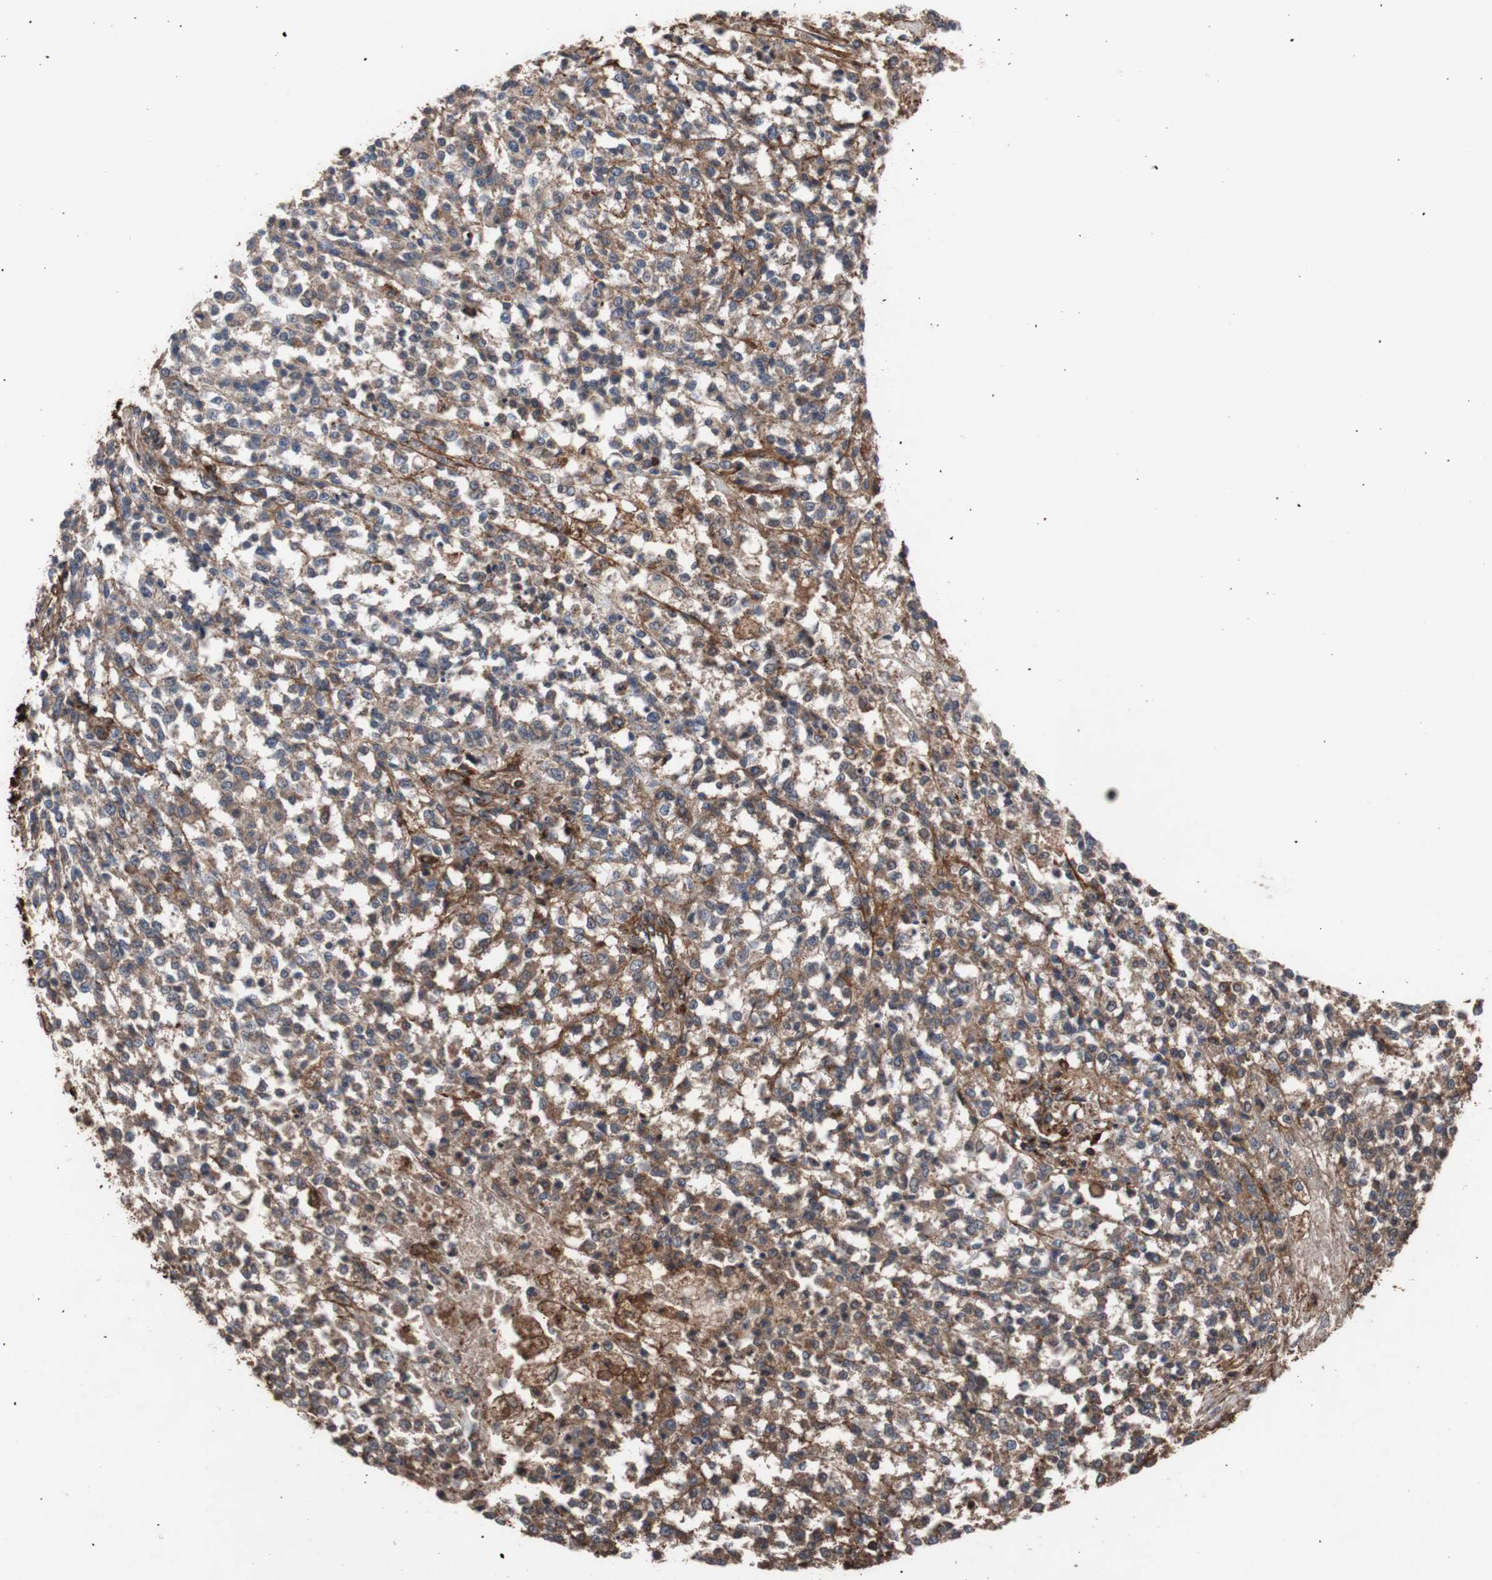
{"staining": {"intensity": "moderate", "quantity": ">75%", "location": "cytoplasmic/membranous"}, "tissue": "testis cancer", "cell_type": "Tumor cells", "image_type": "cancer", "snomed": [{"axis": "morphology", "description": "Seminoma, NOS"}, {"axis": "topography", "description": "Testis"}], "caption": "Immunohistochemical staining of testis cancer shows medium levels of moderate cytoplasmic/membranous expression in approximately >75% of tumor cells. (Brightfield microscopy of DAB IHC at high magnification).", "gene": "COL6A2", "patient": {"sex": "male", "age": 59}}